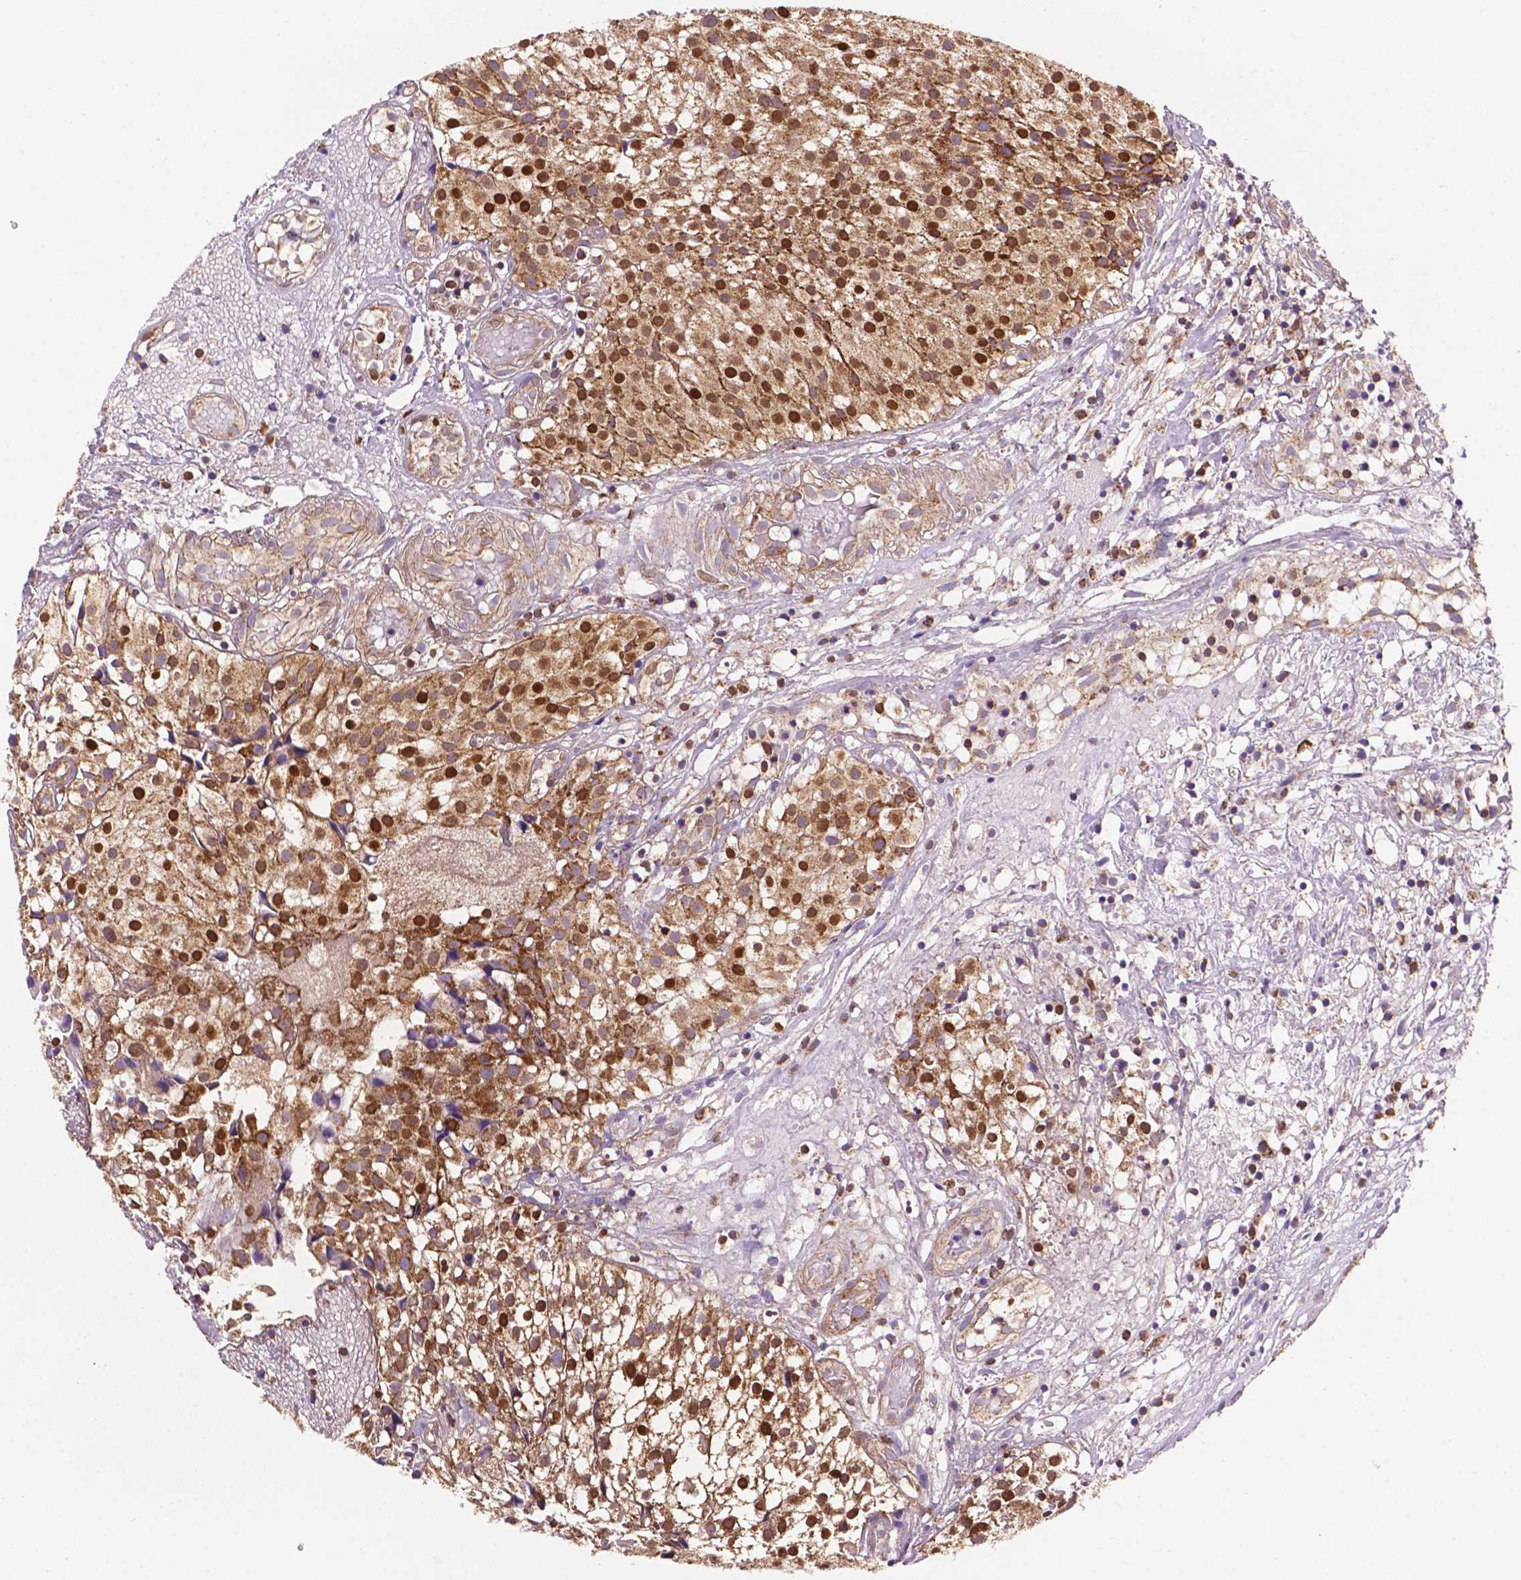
{"staining": {"intensity": "strong", "quantity": ">75%", "location": "cytoplasmic/membranous,nuclear"}, "tissue": "urothelial cancer", "cell_type": "Tumor cells", "image_type": "cancer", "snomed": [{"axis": "morphology", "description": "Urothelial carcinoma, Low grade"}, {"axis": "topography", "description": "Urinary bladder"}], "caption": "Approximately >75% of tumor cells in human urothelial carcinoma (low-grade) display strong cytoplasmic/membranous and nuclear protein staining as visualized by brown immunohistochemical staining.", "gene": "HSPD1", "patient": {"sex": "male", "age": 79}}